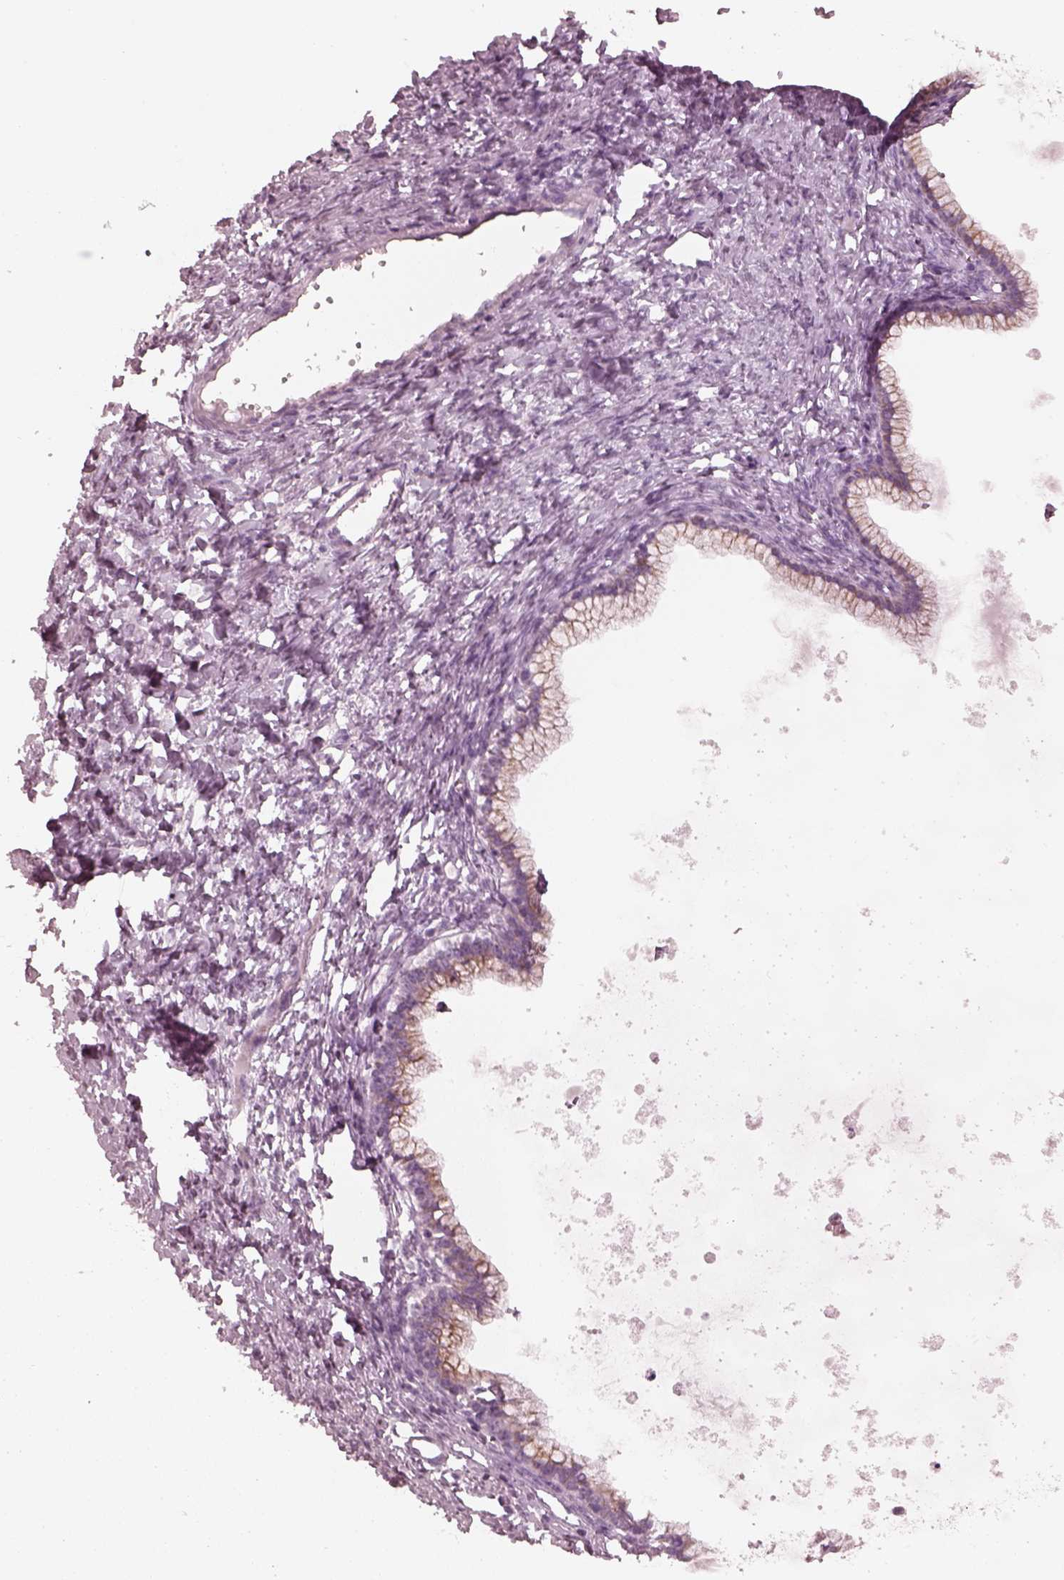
{"staining": {"intensity": "negative", "quantity": "none", "location": "none"}, "tissue": "ovarian cancer", "cell_type": "Tumor cells", "image_type": "cancer", "snomed": [{"axis": "morphology", "description": "Cystadenocarcinoma, mucinous, NOS"}, {"axis": "topography", "description": "Ovary"}], "caption": "This is a micrograph of immunohistochemistry (IHC) staining of ovarian mucinous cystadenocarcinoma, which shows no staining in tumor cells.", "gene": "PON3", "patient": {"sex": "female", "age": 41}}